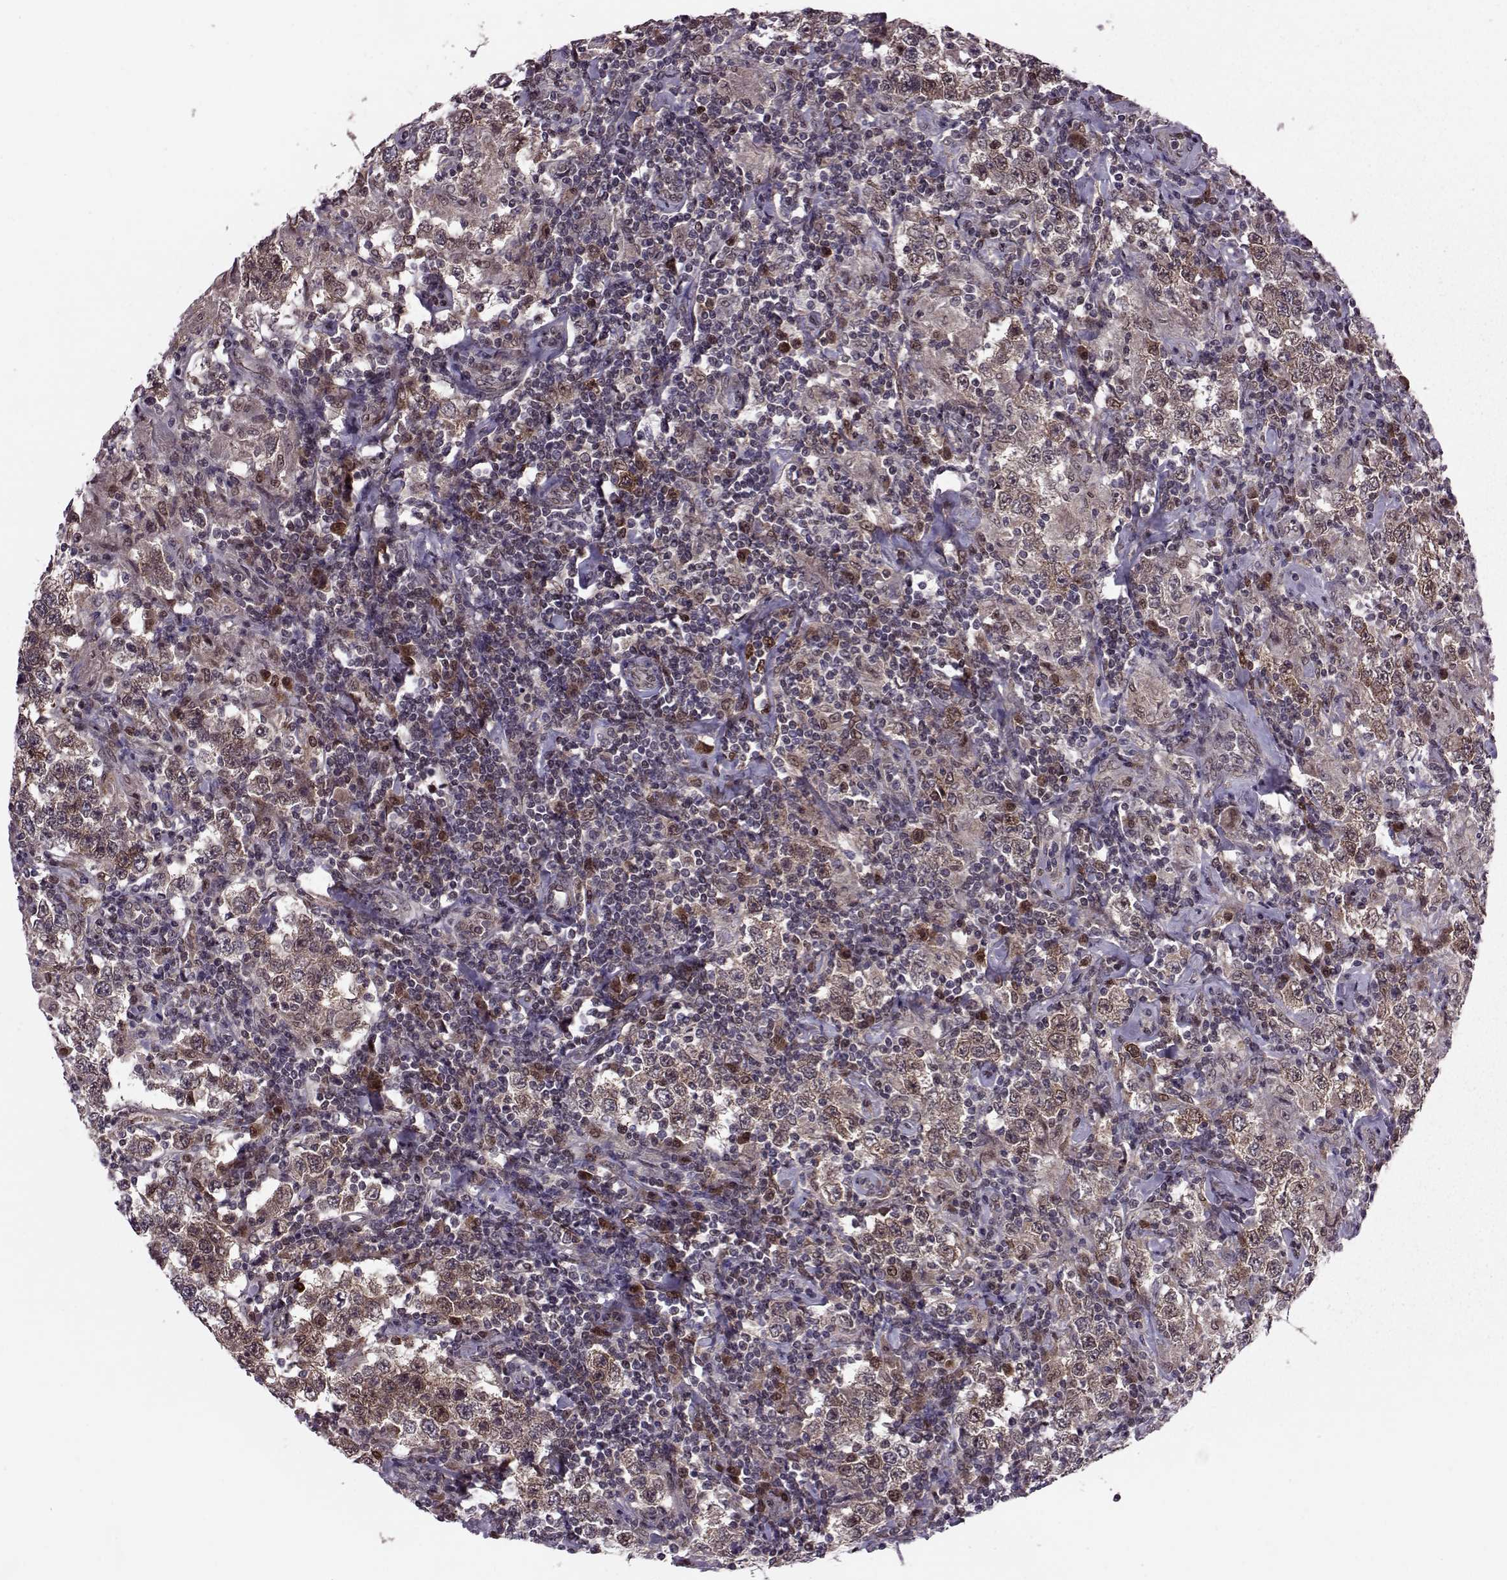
{"staining": {"intensity": "weak", "quantity": ">75%", "location": "cytoplasmic/membranous,nuclear"}, "tissue": "testis cancer", "cell_type": "Tumor cells", "image_type": "cancer", "snomed": [{"axis": "morphology", "description": "Seminoma, NOS"}, {"axis": "morphology", "description": "Carcinoma, Embryonal, NOS"}, {"axis": "topography", "description": "Testis"}], "caption": "Immunohistochemistry (IHC) image of neoplastic tissue: human embryonal carcinoma (testis) stained using immunohistochemistry shows low levels of weak protein expression localized specifically in the cytoplasmic/membranous and nuclear of tumor cells, appearing as a cytoplasmic/membranous and nuclear brown color.", "gene": "CDK4", "patient": {"sex": "male", "age": 41}}